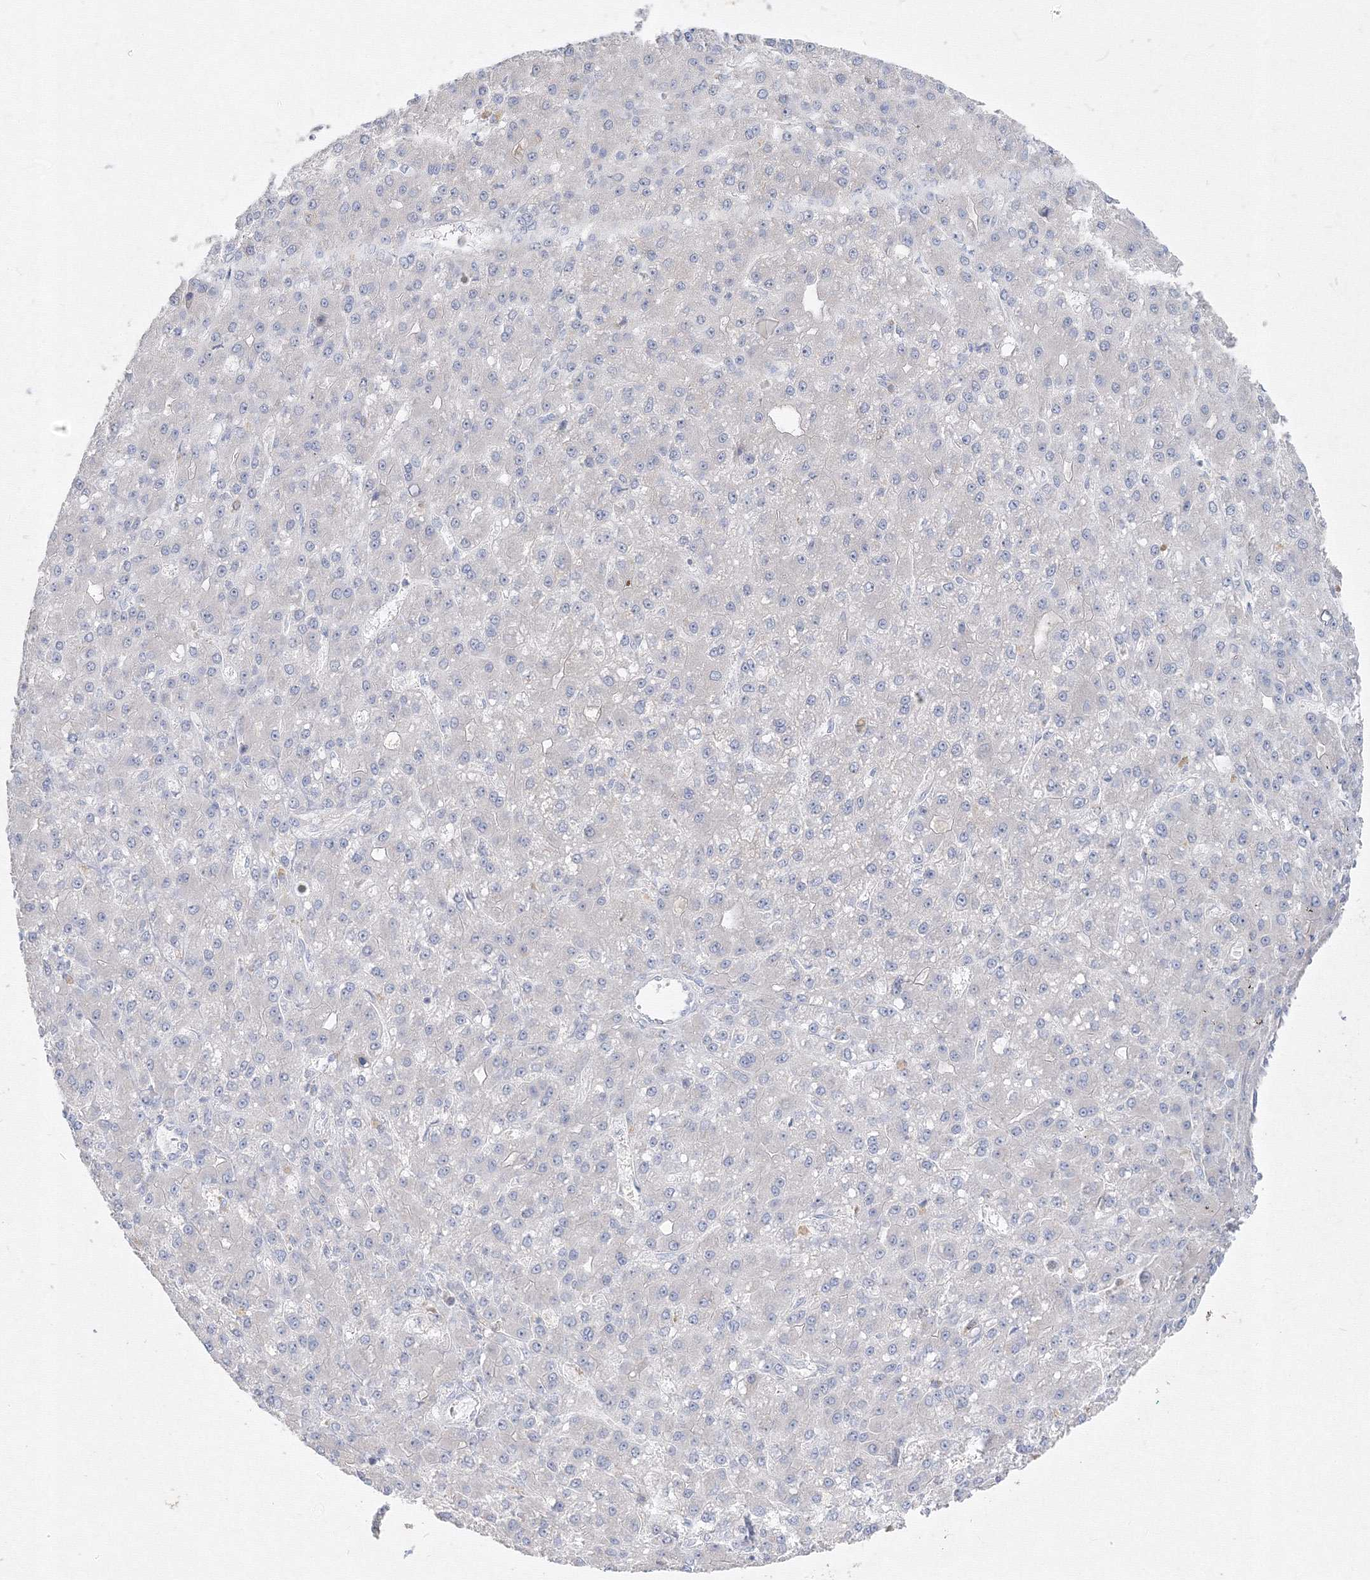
{"staining": {"intensity": "negative", "quantity": "none", "location": "none"}, "tissue": "liver cancer", "cell_type": "Tumor cells", "image_type": "cancer", "snomed": [{"axis": "morphology", "description": "Carcinoma, Hepatocellular, NOS"}, {"axis": "topography", "description": "Liver"}], "caption": "Photomicrograph shows no protein staining in tumor cells of liver hepatocellular carcinoma tissue. Brightfield microscopy of IHC stained with DAB (brown) and hematoxylin (blue), captured at high magnification.", "gene": "FBXL8", "patient": {"sex": "male", "age": 67}}